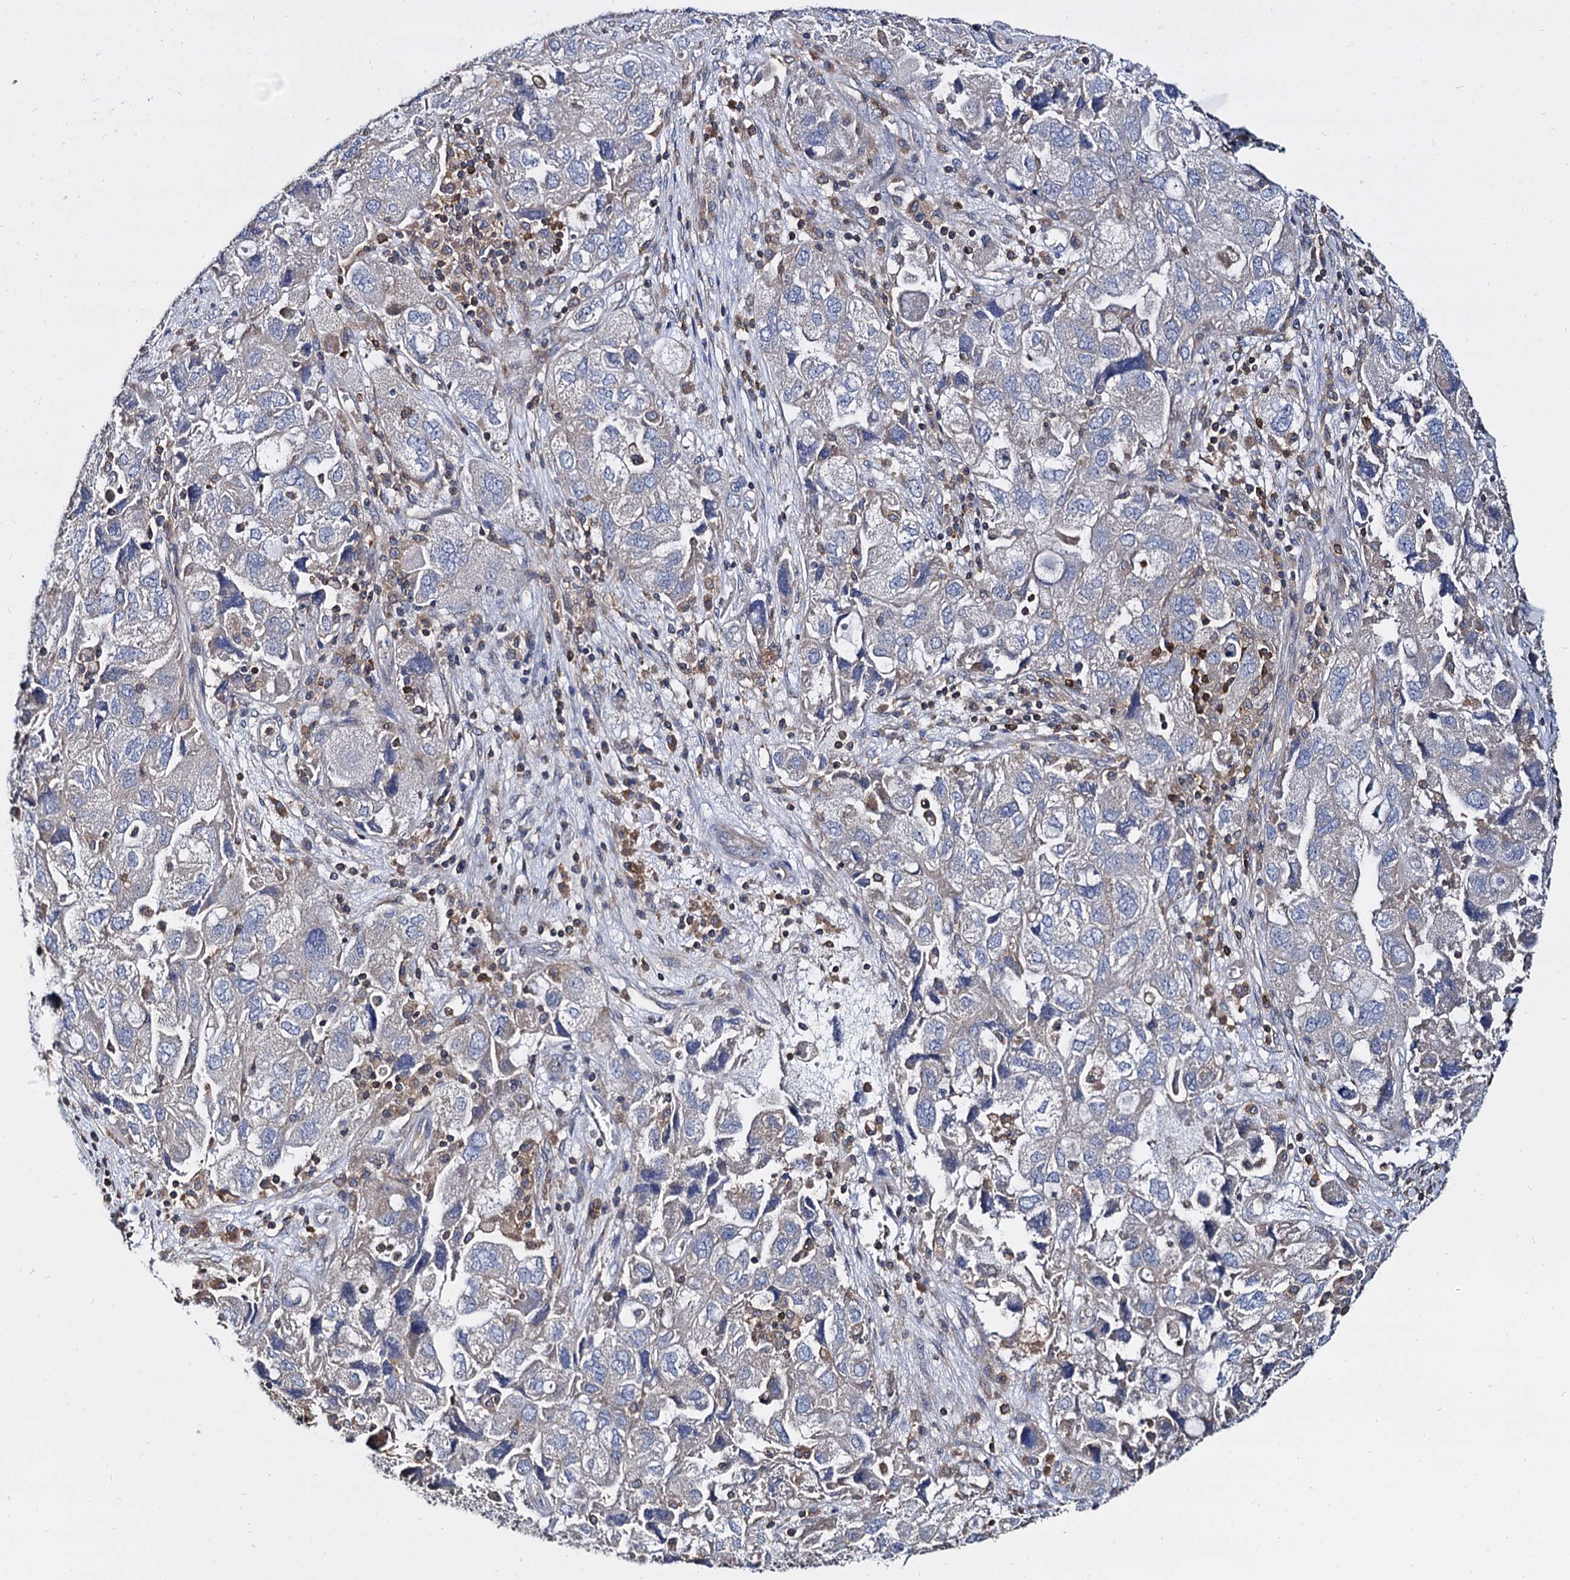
{"staining": {"intensity": "negative", "quantity": "none", "location": "none"}, "tissue": "ovarian cancer", "cell_type": "Tumor cells", "image_type": "cancer", "snomed": [{"axis": "morphology", "description": "Carcinoma, NOS"}, {"axis": "morphology", "description": "Cystadenocarcinoma, serous, NOS"}, {"axis": "topography", "description": "Ovary"}], "caption": "DAB (3,3'-diaminobenzidine) immunohistochemical staining of serous cystadenocarcinoma (ovarian) displays no significant staining in tumor cells.", "gene": "ANKRD13A", "patient": {"sex": "female", "age": 69}}